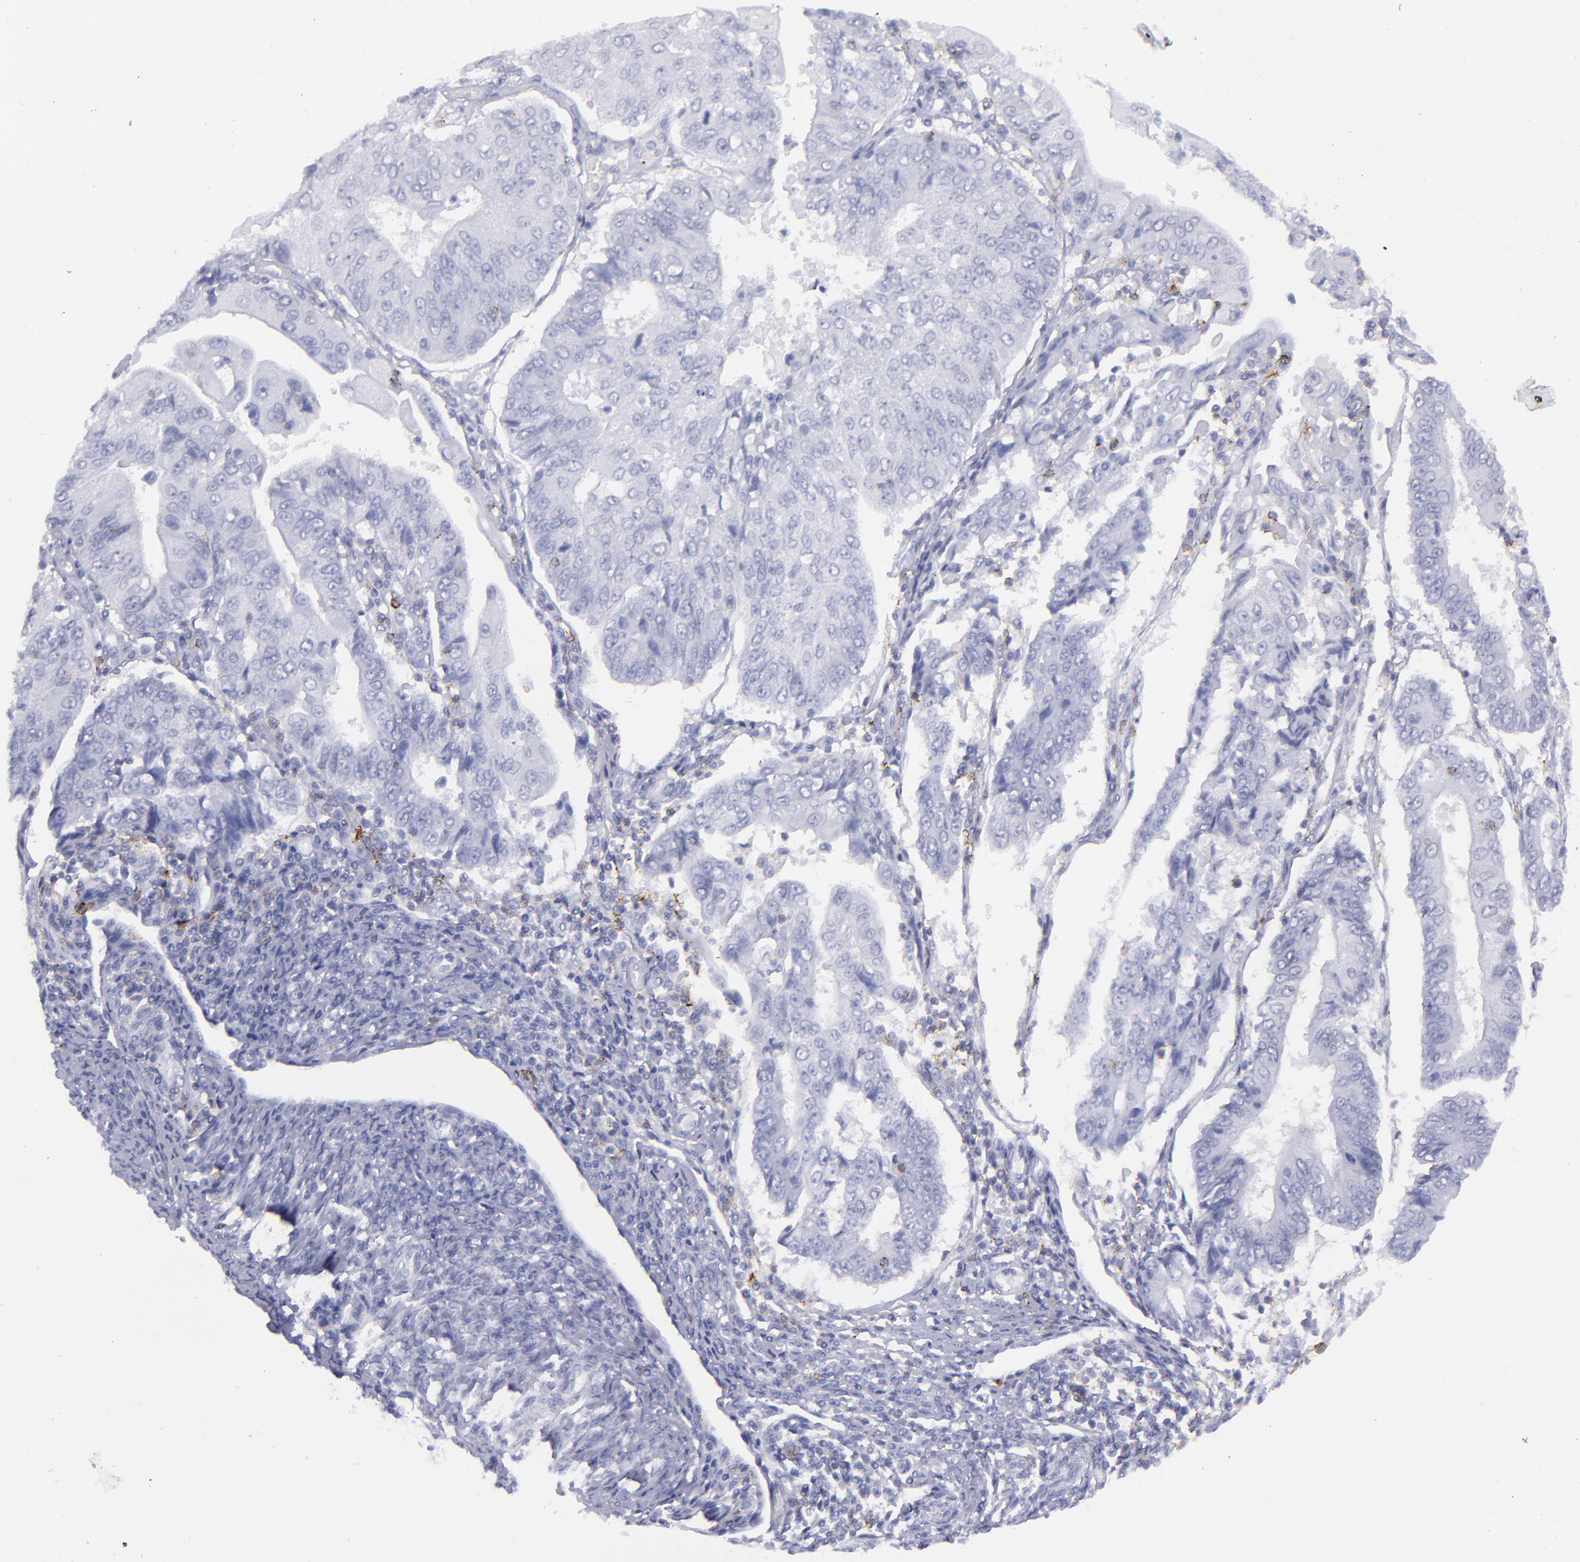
{"staining": {"intensity": "negative", "quantity": "none", "location": "none"}, "tissue": "endometrial cancer", "cell_type": "Tumor cells", "image_type": "cancer", "snomed": [{"axis": "morphology", "description": "Adenocarcinoma, NOS"}, {"axis": "topography", "description": "Endometrium"}], "caption": "Immunohistochemical staining of human endometrial adenocarcinoma exhibits no significant positivity in tumor cells.", "gene": "SELPLG", "patient": {"sex": "female", "age": 75}}